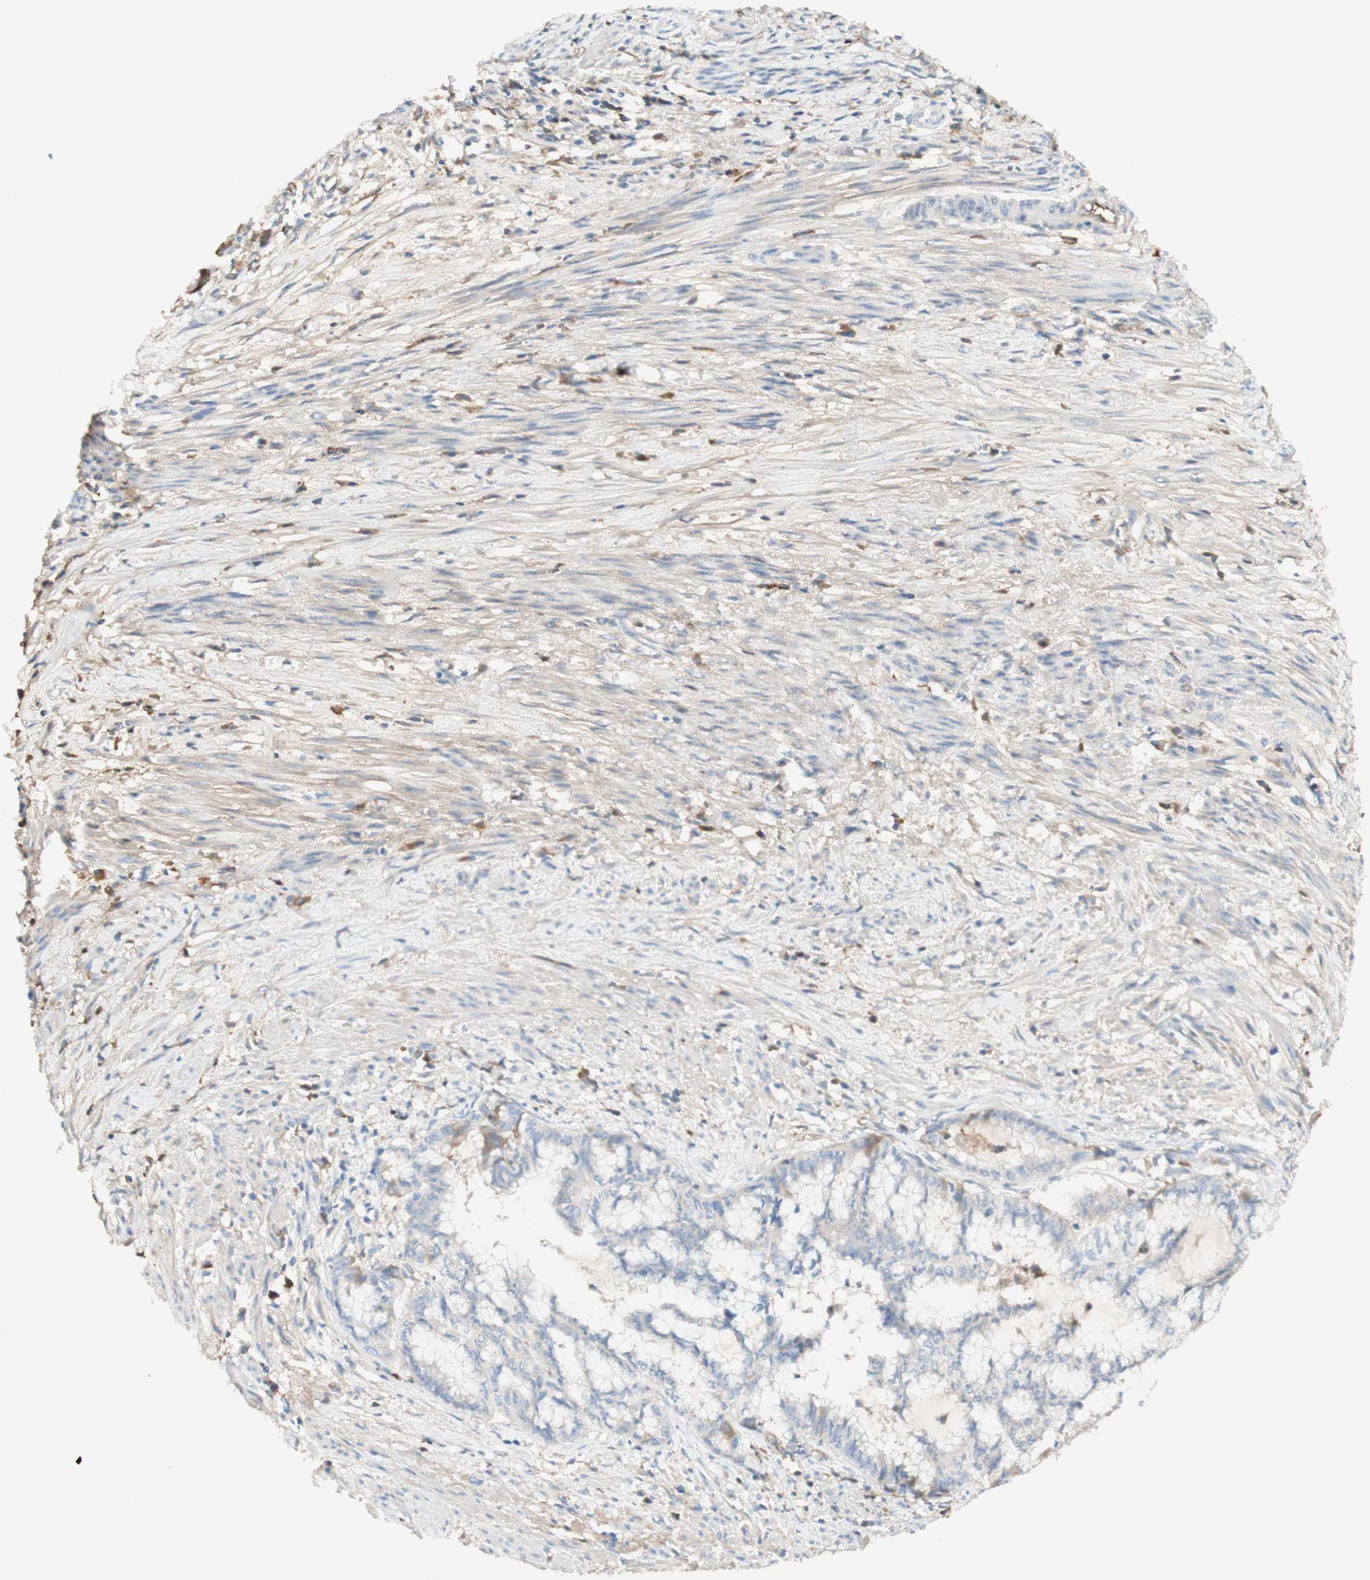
{"staining": {"intensity": "negative", "quantity": "none", "location": "none"}, "tissue": "endometrial cancer", "cell_type": "Tumor cells", "image_type": "cancer", "snomed": [{"axis": "morphology", "description": "Necrosis, NOS"}, {"axis": "morphology", "description": "Adenocarcinoma, NOS"}, {"axis": "topography", "description": "Endometrium"}], "caption": "Tumor cells are negative for protein expression in human adenocarcinoma (endometrial).", "gene": "KNG1", "patient": {"sex": "female", "age": 79}}